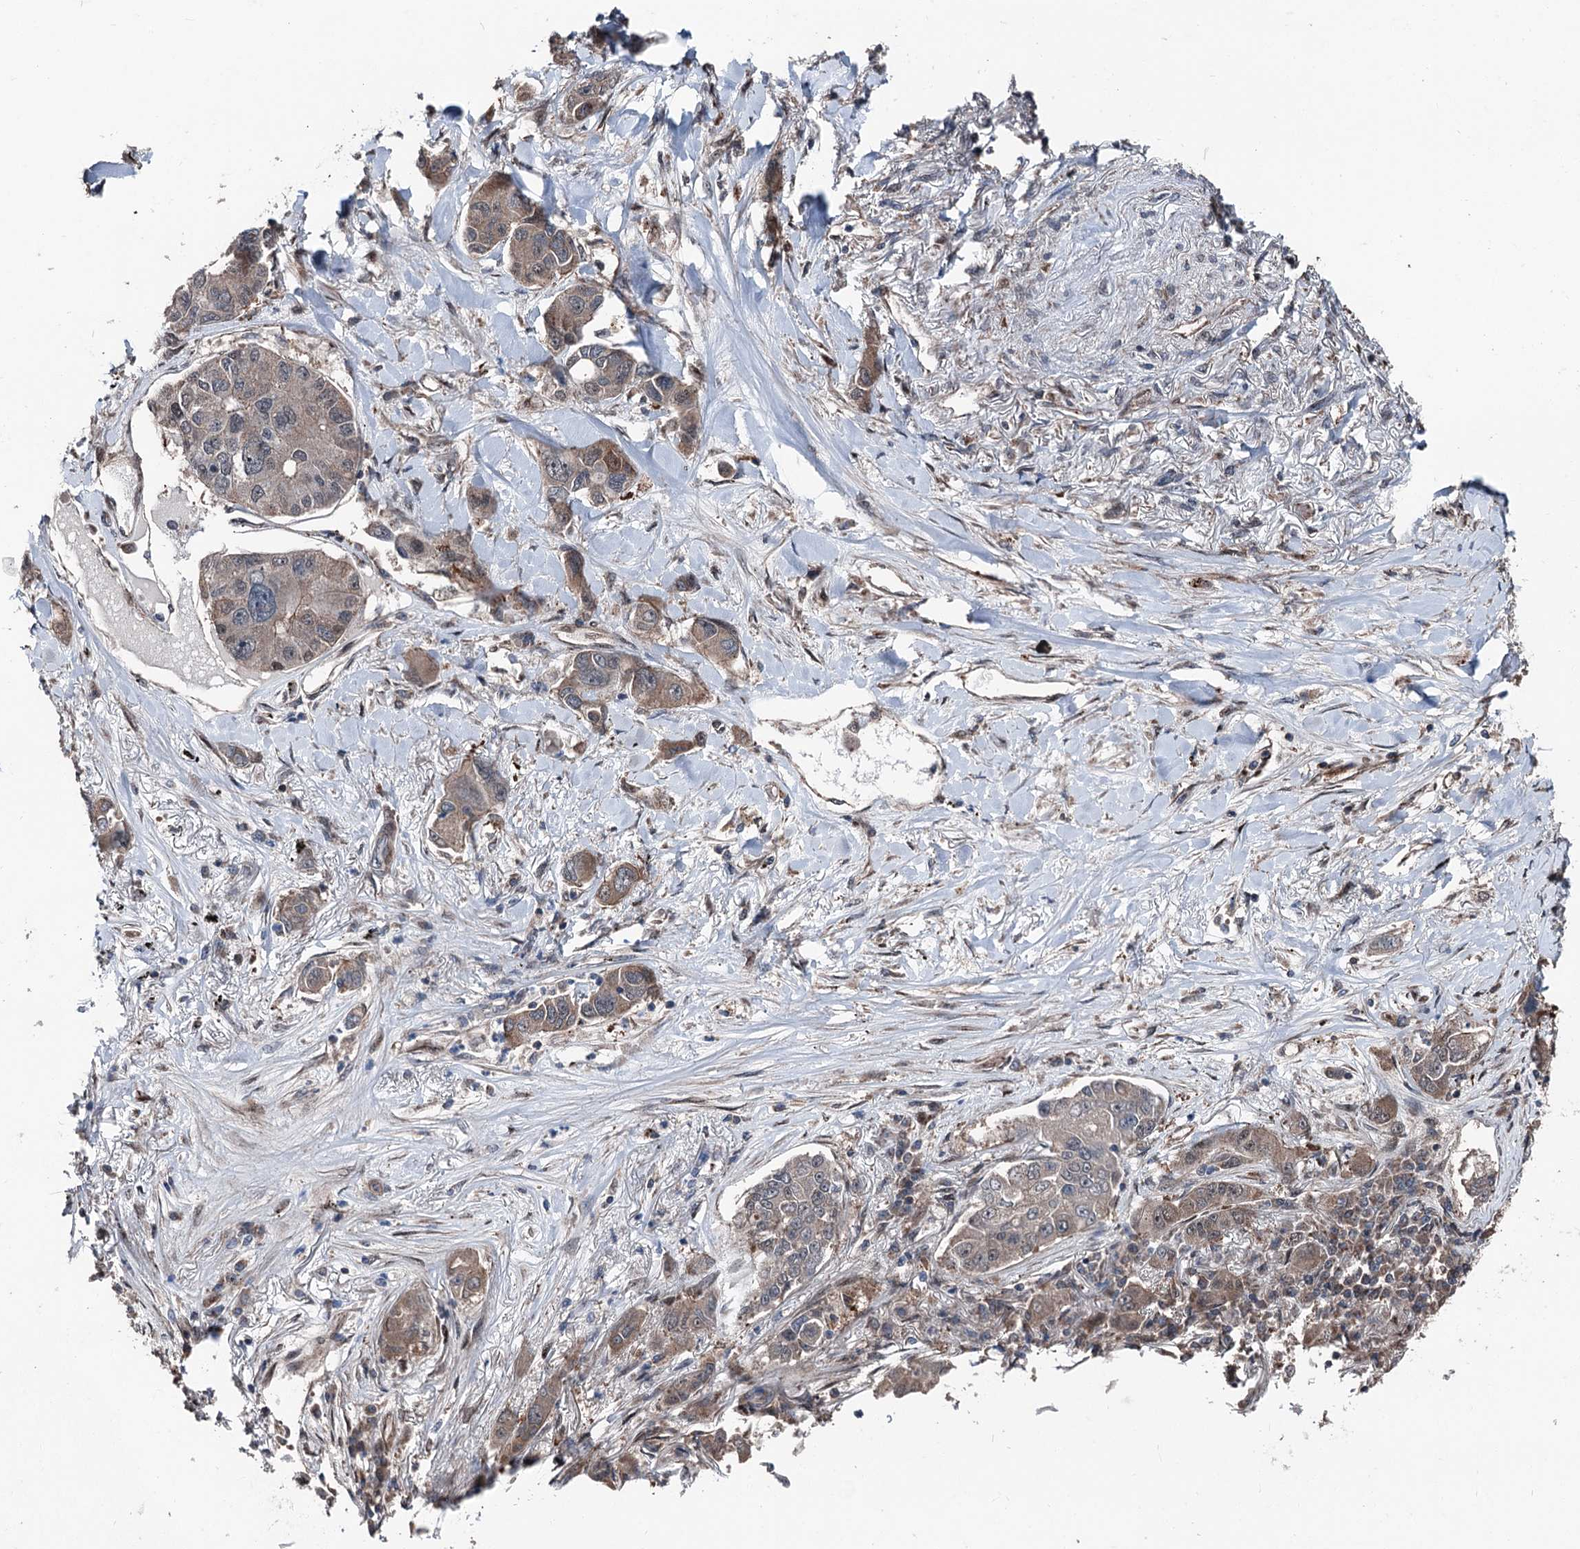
{"staining": {"intensity": "moderate", "quantity": "<25%", "location": "cytoplasmic/membranous"}, "tissue": "lung cancer", "cell_type": "Tumor cells", "image_type": "cancer", "snomed": [{"axis": "morphology", "description": "Adenocarcinoma, NOS"}, {"axis": "topography", "description": "Lung"}], "caption": "DAB immunohistochemical staining of lung cancer (adenocarcinoma) shows moderate cytoplasmic/membranous protein positivity in about <25% of tumor cells.", "gene": "PSMD13", "patient": {"sex": "male", "age": 49}}